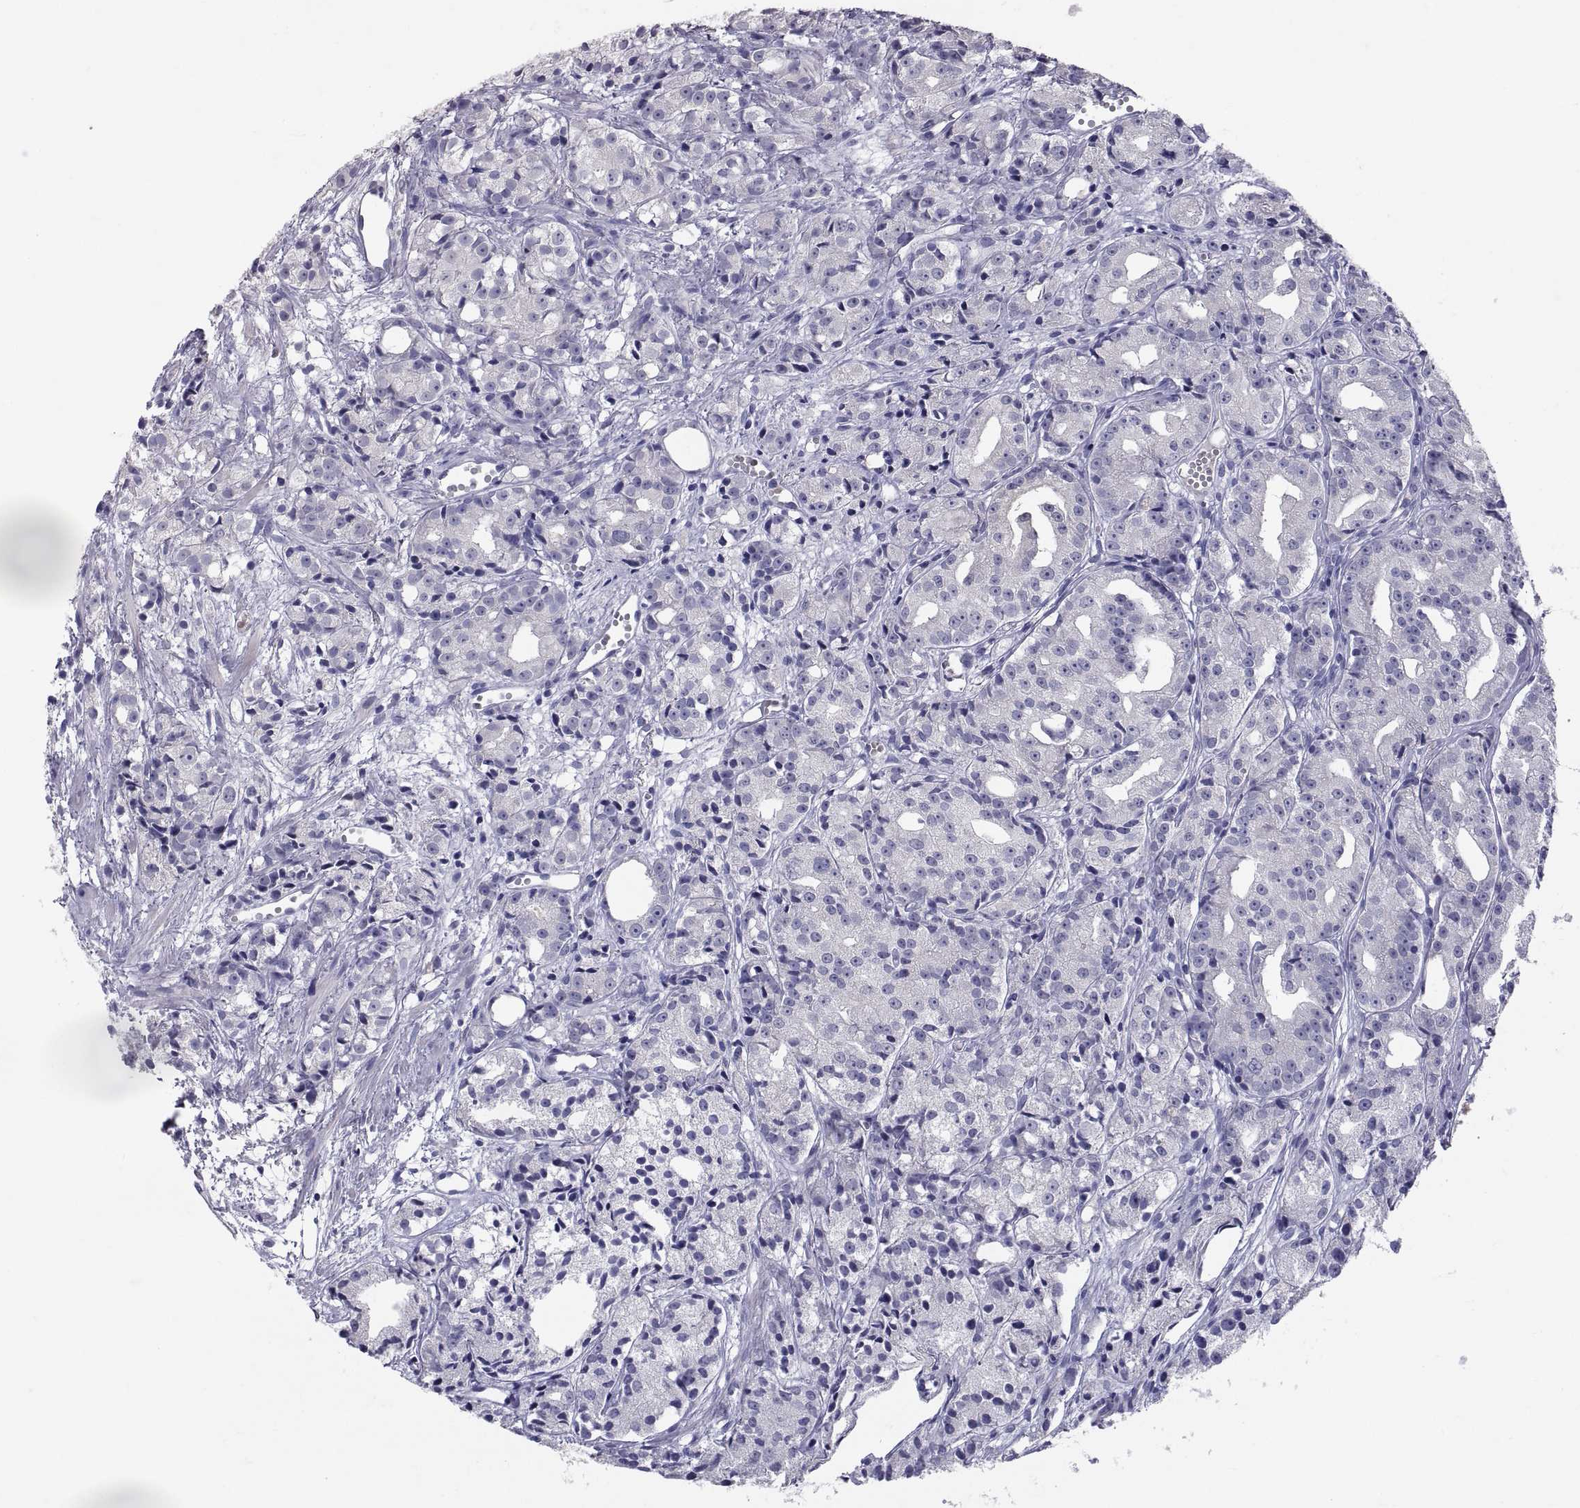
{"staining": {"intensity": "negative", "quantity": "none", "location": "none"}, "tissue": "prostate cancer", "cell_type": "Tumor cells", "image_type": "cancer", "snomed": [{"axis": "morphology", "description": "Adenocarcinoma, Medium grade"}, {"axis": "topography", "description": "Prostate"}], "caption": "Prostate cancer (adenocarcinoma (medium-grade)) was stained to show a protein in brown. There is no significant staining in tumor cells.", "gene": "PTN", "patient": {"sex": "male", "age": 74}}